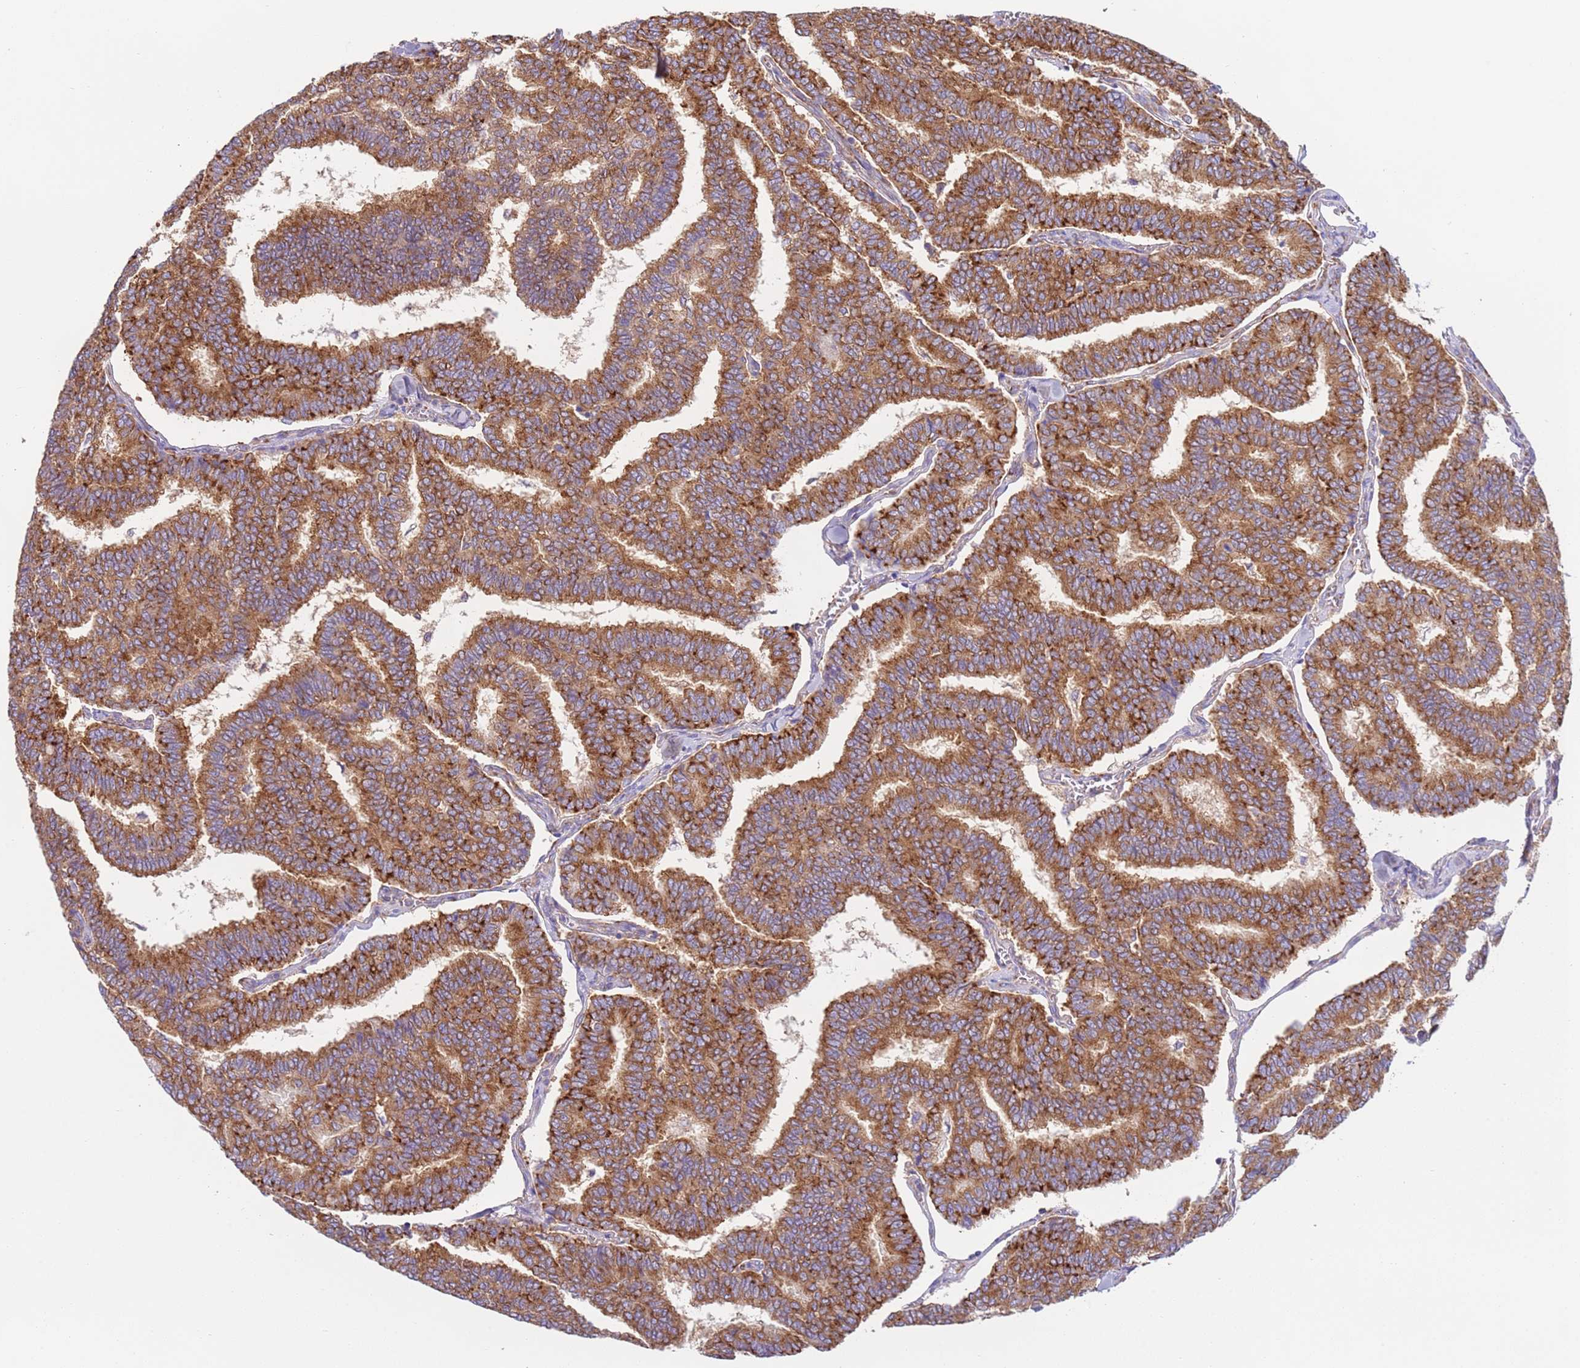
{"staining": {"intensity": "strong", "quantity": ">75%", "location": "cytoplasmic/membranous"}, "tissue": "thyroid cancer", "cell_type": "Tumor cells", "image_type": "cancer", "snomed": [{"axis": "morphology", "description": "Papillary adenocarcinoma, NOS"}, {"axis": "topography", "description": "Thyroid gland"}], "caption": "Thyroid cancer (papillary adenocarcinoma) stained with DAB (3,3'-diaminobenzidine) immunohistochemistry reveals high levels of strong cytoplasmic/membranous expression in approximately >75% of tumor cells.", "gene": "VARS1", "patient": {"sex": "female", "age": 35}}